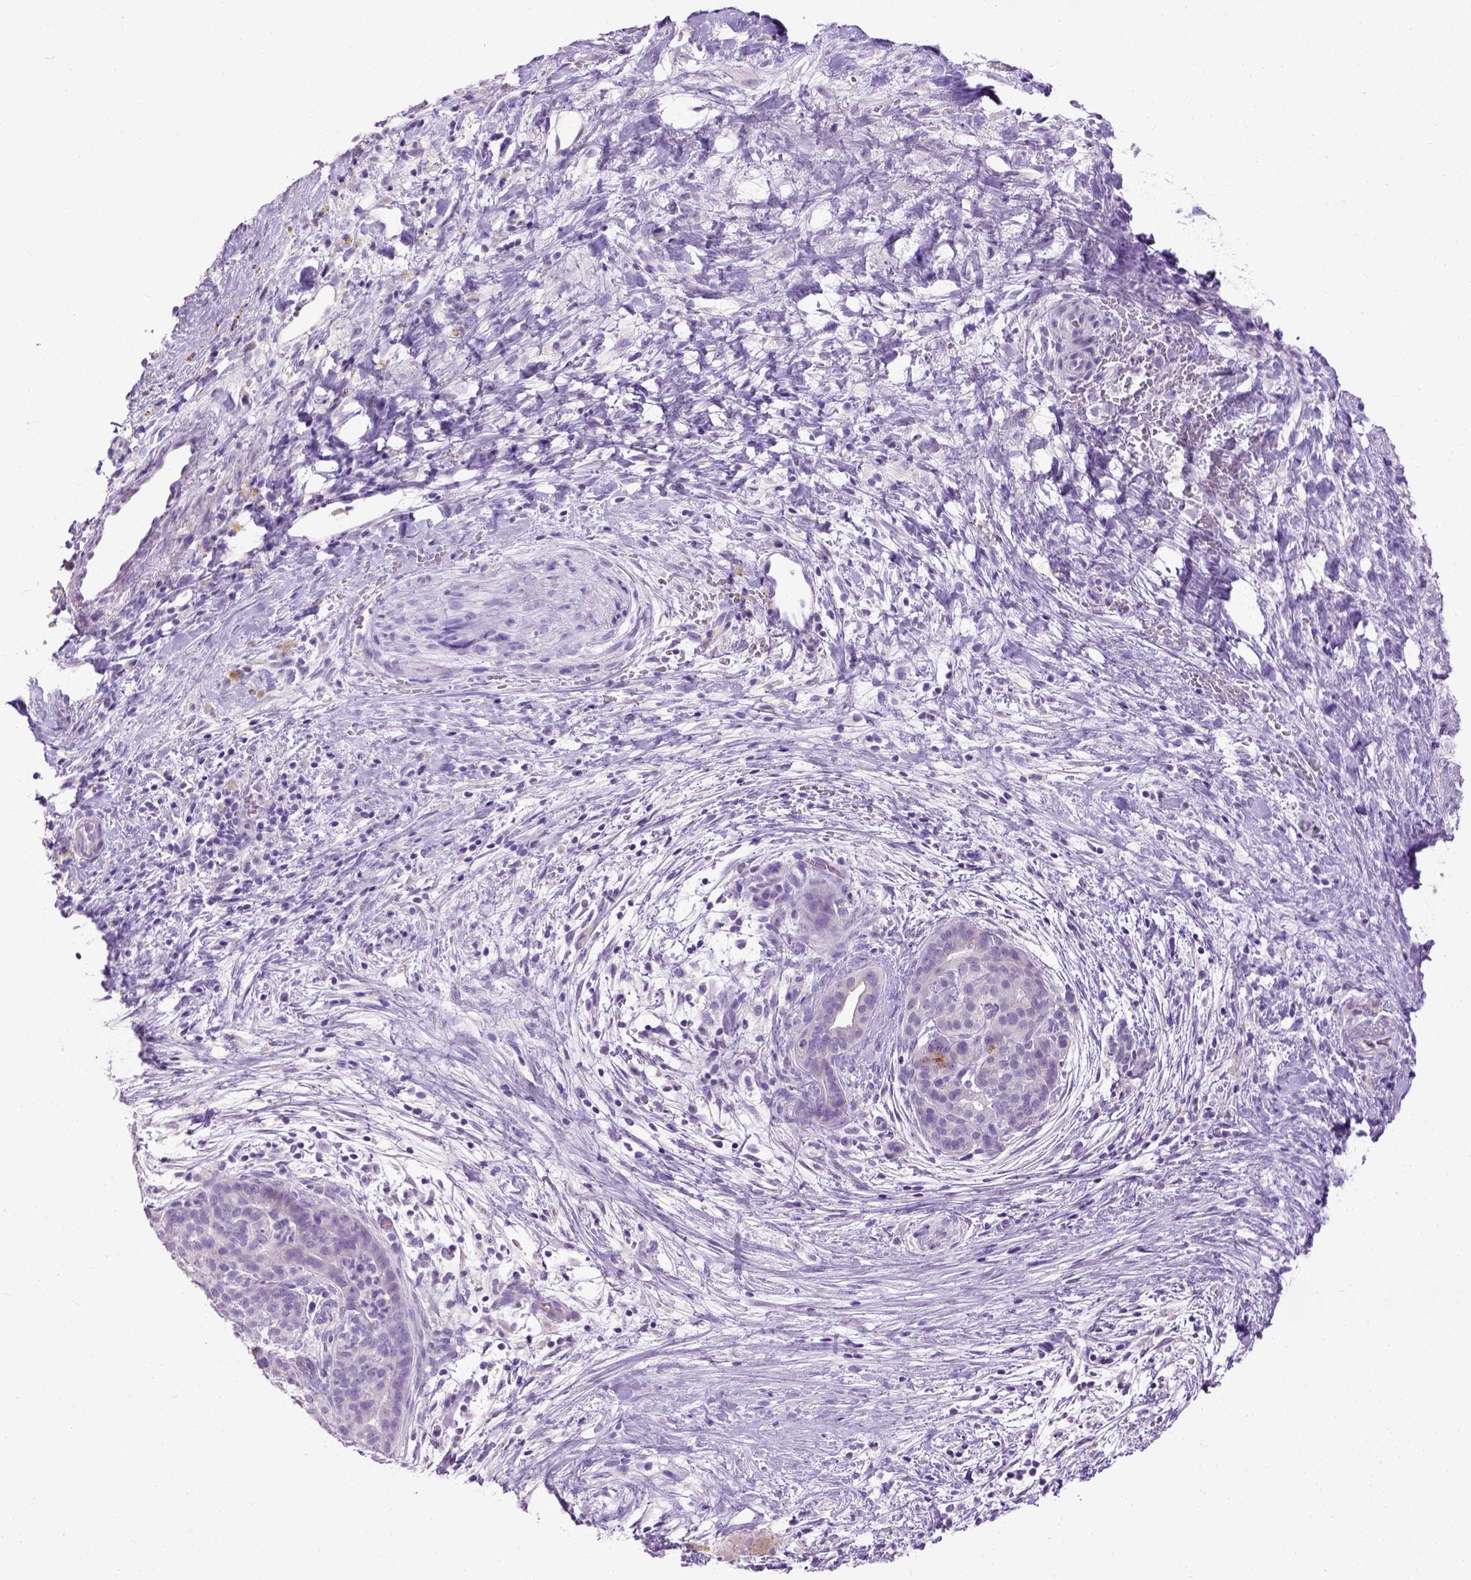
{"staining": {"intensity": "negative", "quantity": "none", "location": "none"}, "tissue": "pancreatic cancer", "cell_type": "Tumor cells", "image_type": "cancer", "snomed": [{"axis": "morphology", "description": "Adenocarcinoma, NOS"}, {"axis": "topography", "description": "Pancreas"}], "caption": "Tumor cells are negative for protein expression in human pancreatic cancer (adenocarcinoma). (DAB (3,3'-diaminobenzidine) immunohistochemistry (IHC) with hematoxylin counter stain).", "gene": "CYP24A1", "patient": {"sex": "male", "age": 44}}